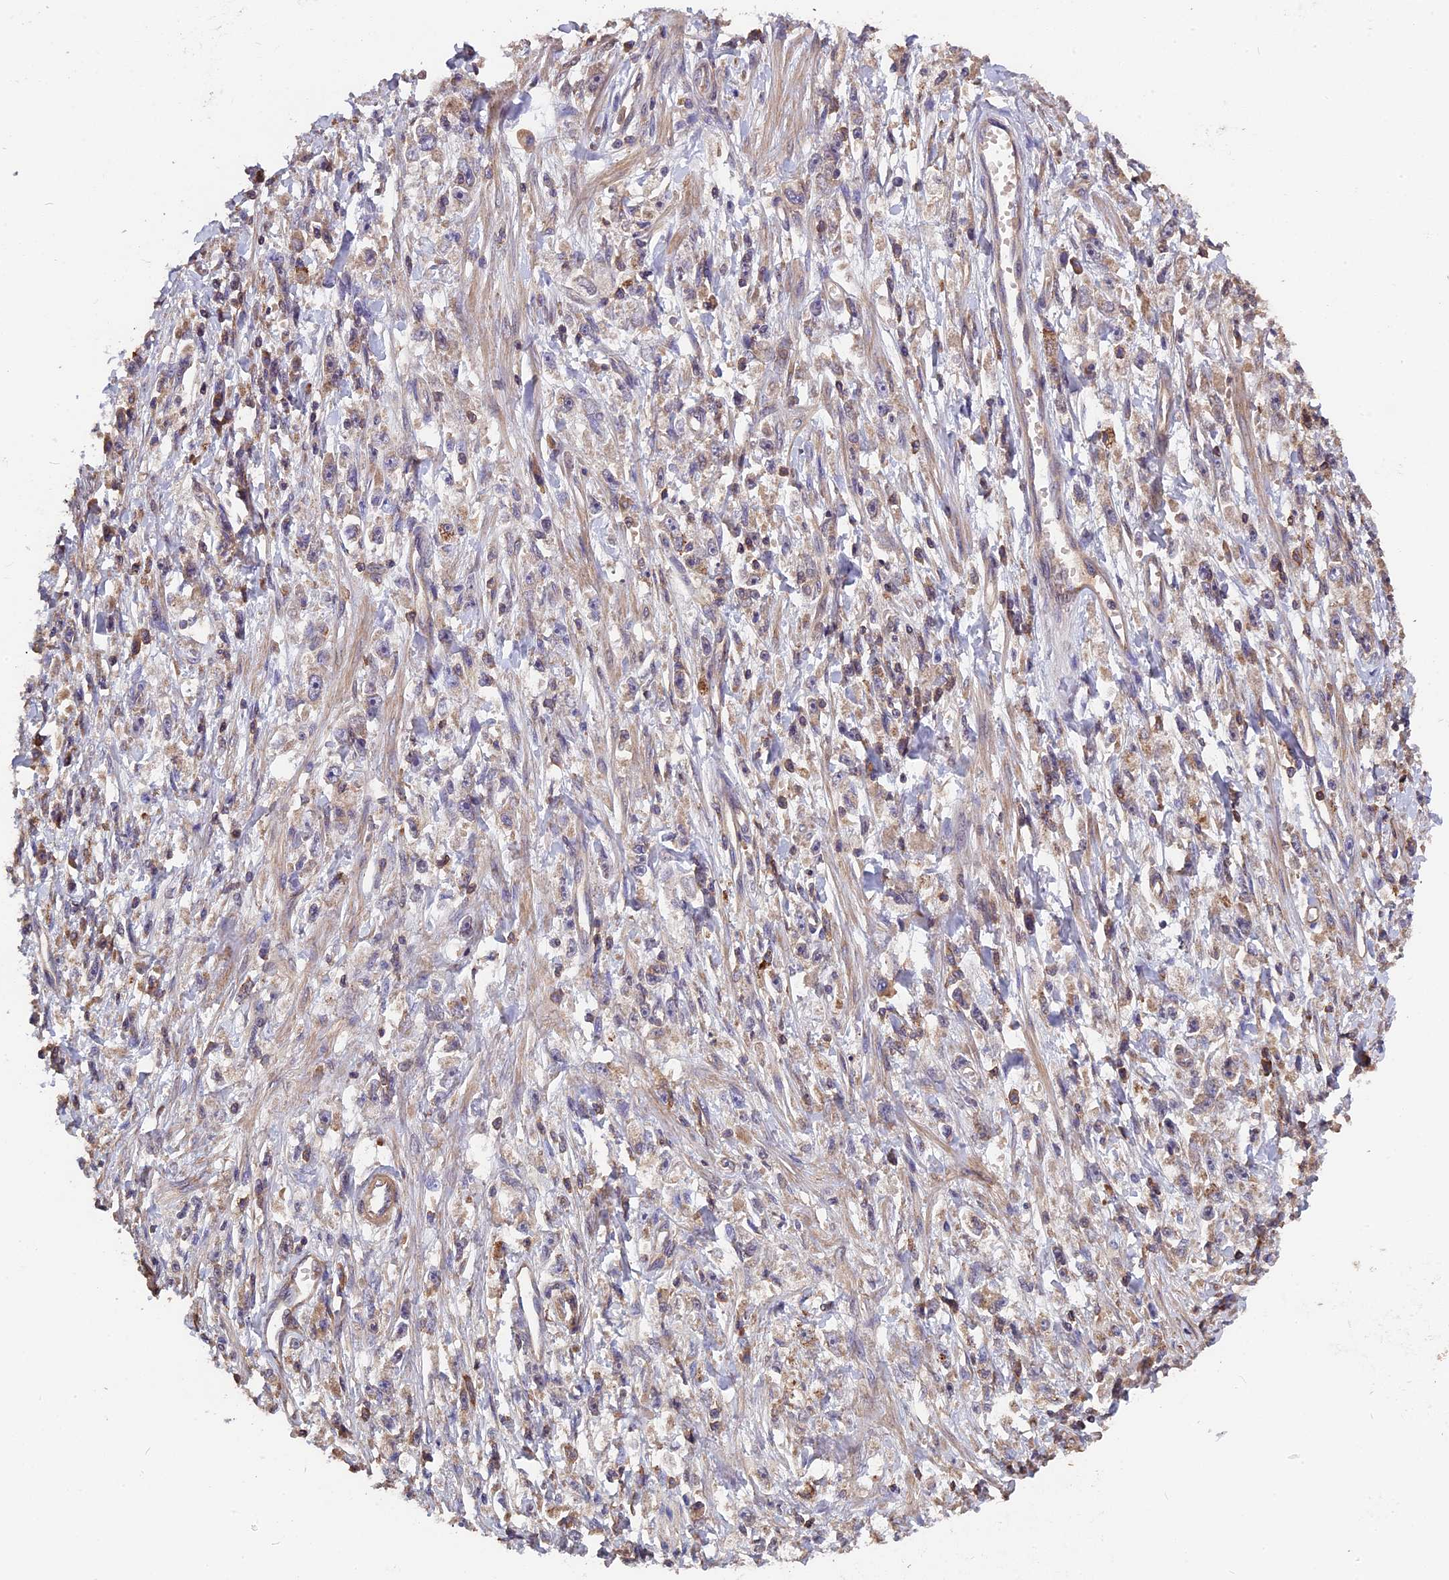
{"staining": {"intensity": "weak", "quantity": "<25%", "location": "cytoplasmic/membranous"}, "tissue": "stomach cancer", "cell_type": "Tumor cells", "image_type": "cancer", "snomed": [{"axis": "morphology", "description": "Adenocarcinoma, NOS"}, {"axis": "topography", "description": "Stomach"}], "caption": "Histopathology image shows no significant protein positivity in tumor cells of stomach cancer.", "gene": "CCDC153", "patient": {"sex": "female", "age": 59}}